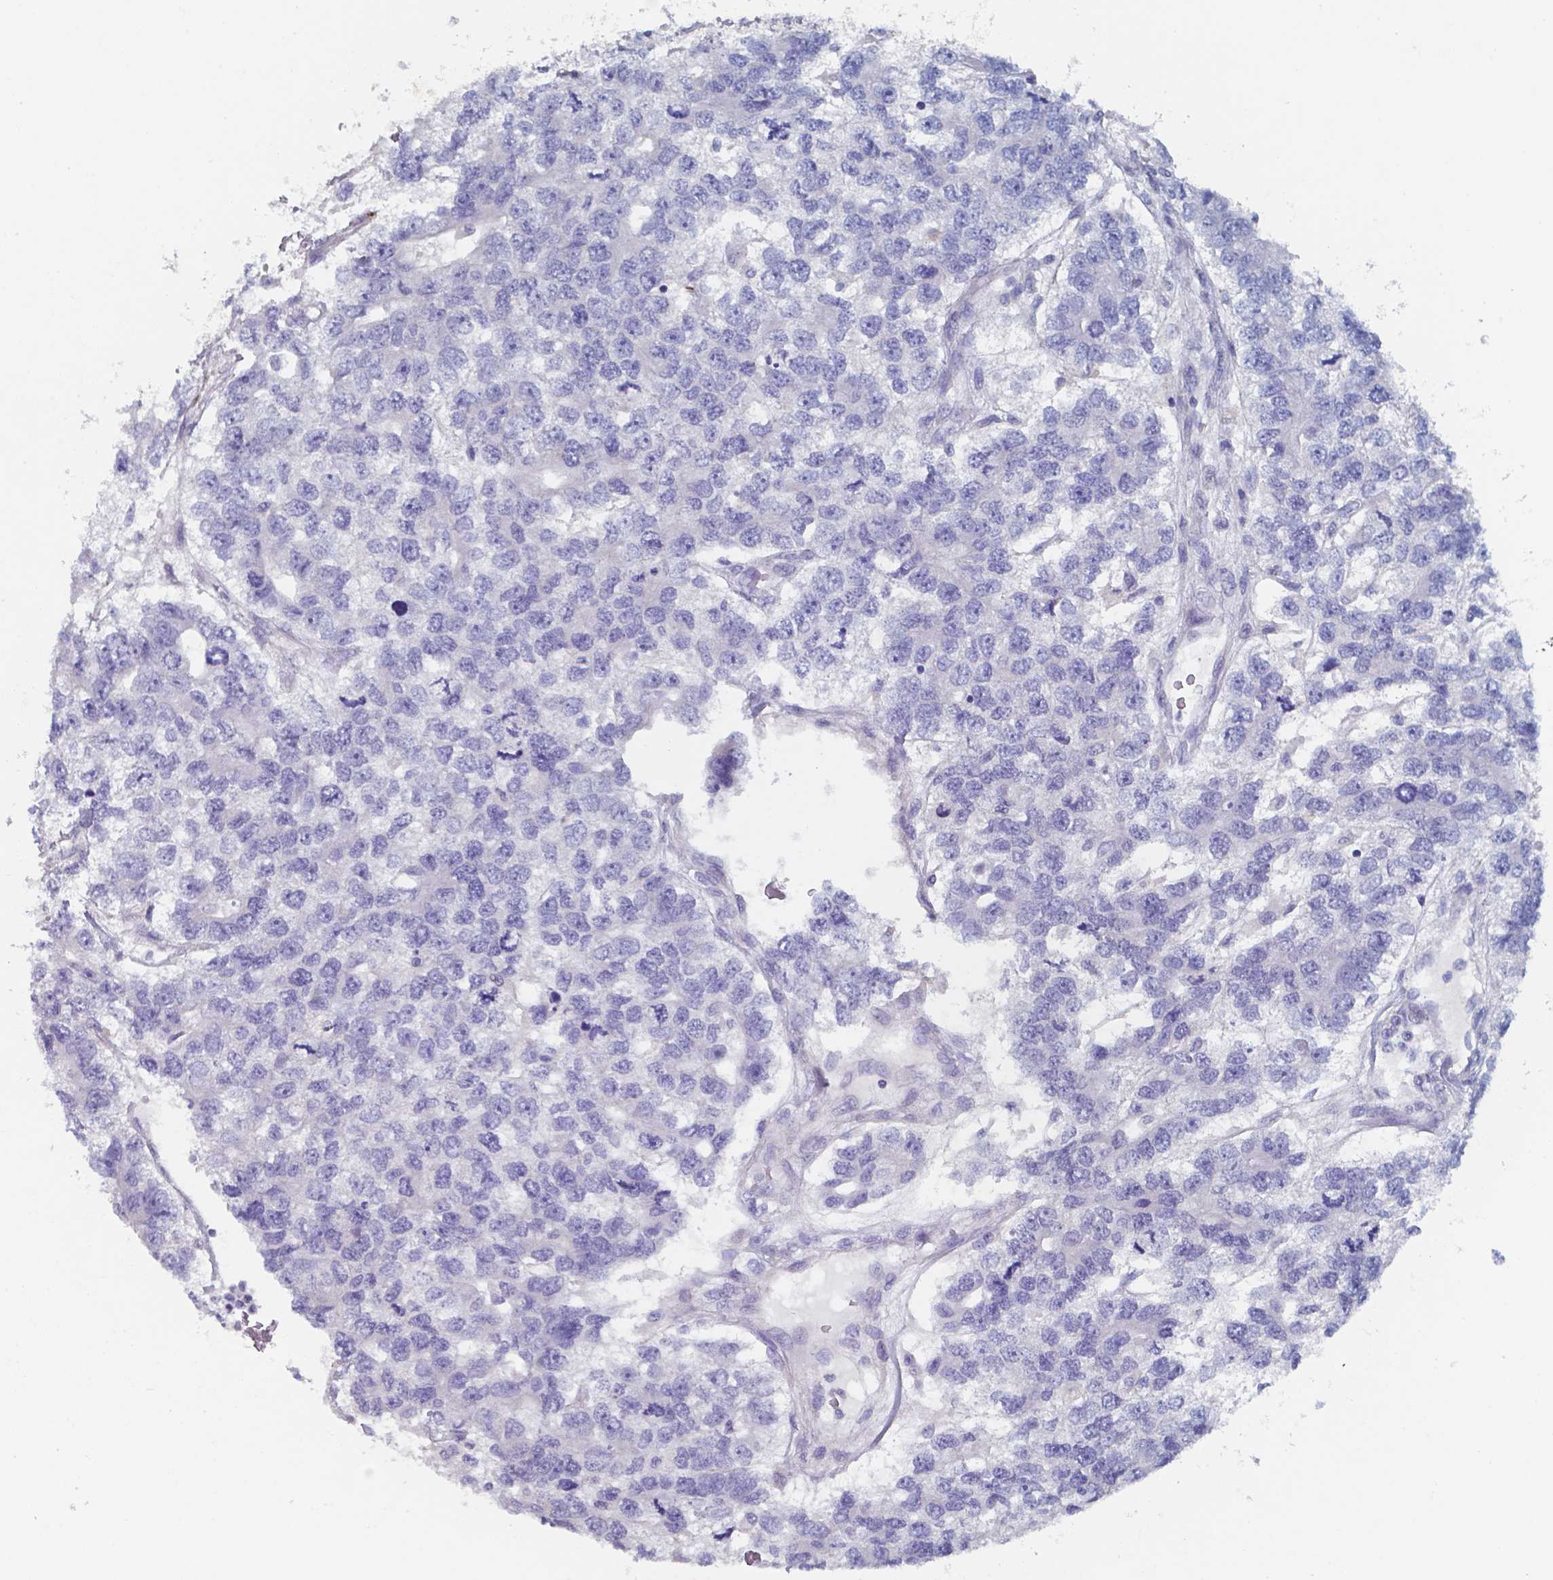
{"staining": {"intensity": "negative", "quantity": "none", "location": "none"}, "tissue": "testis cancer", "cell_type": "Tumor cells", "image_type": "cancer", "snomed": [{"axis": "morphology", "description": "Seminoma, NOS"}, {"axis": "topography", "description": "Testis"}], "caption": "Image shows no significant protein staining in tumor cells of testis cancer (seminoma). (DAB immunohistochemistry with hematoxylin counter stain).", "gene": "PLA2R1", "patient": {"sex": "male", "age": 52}}